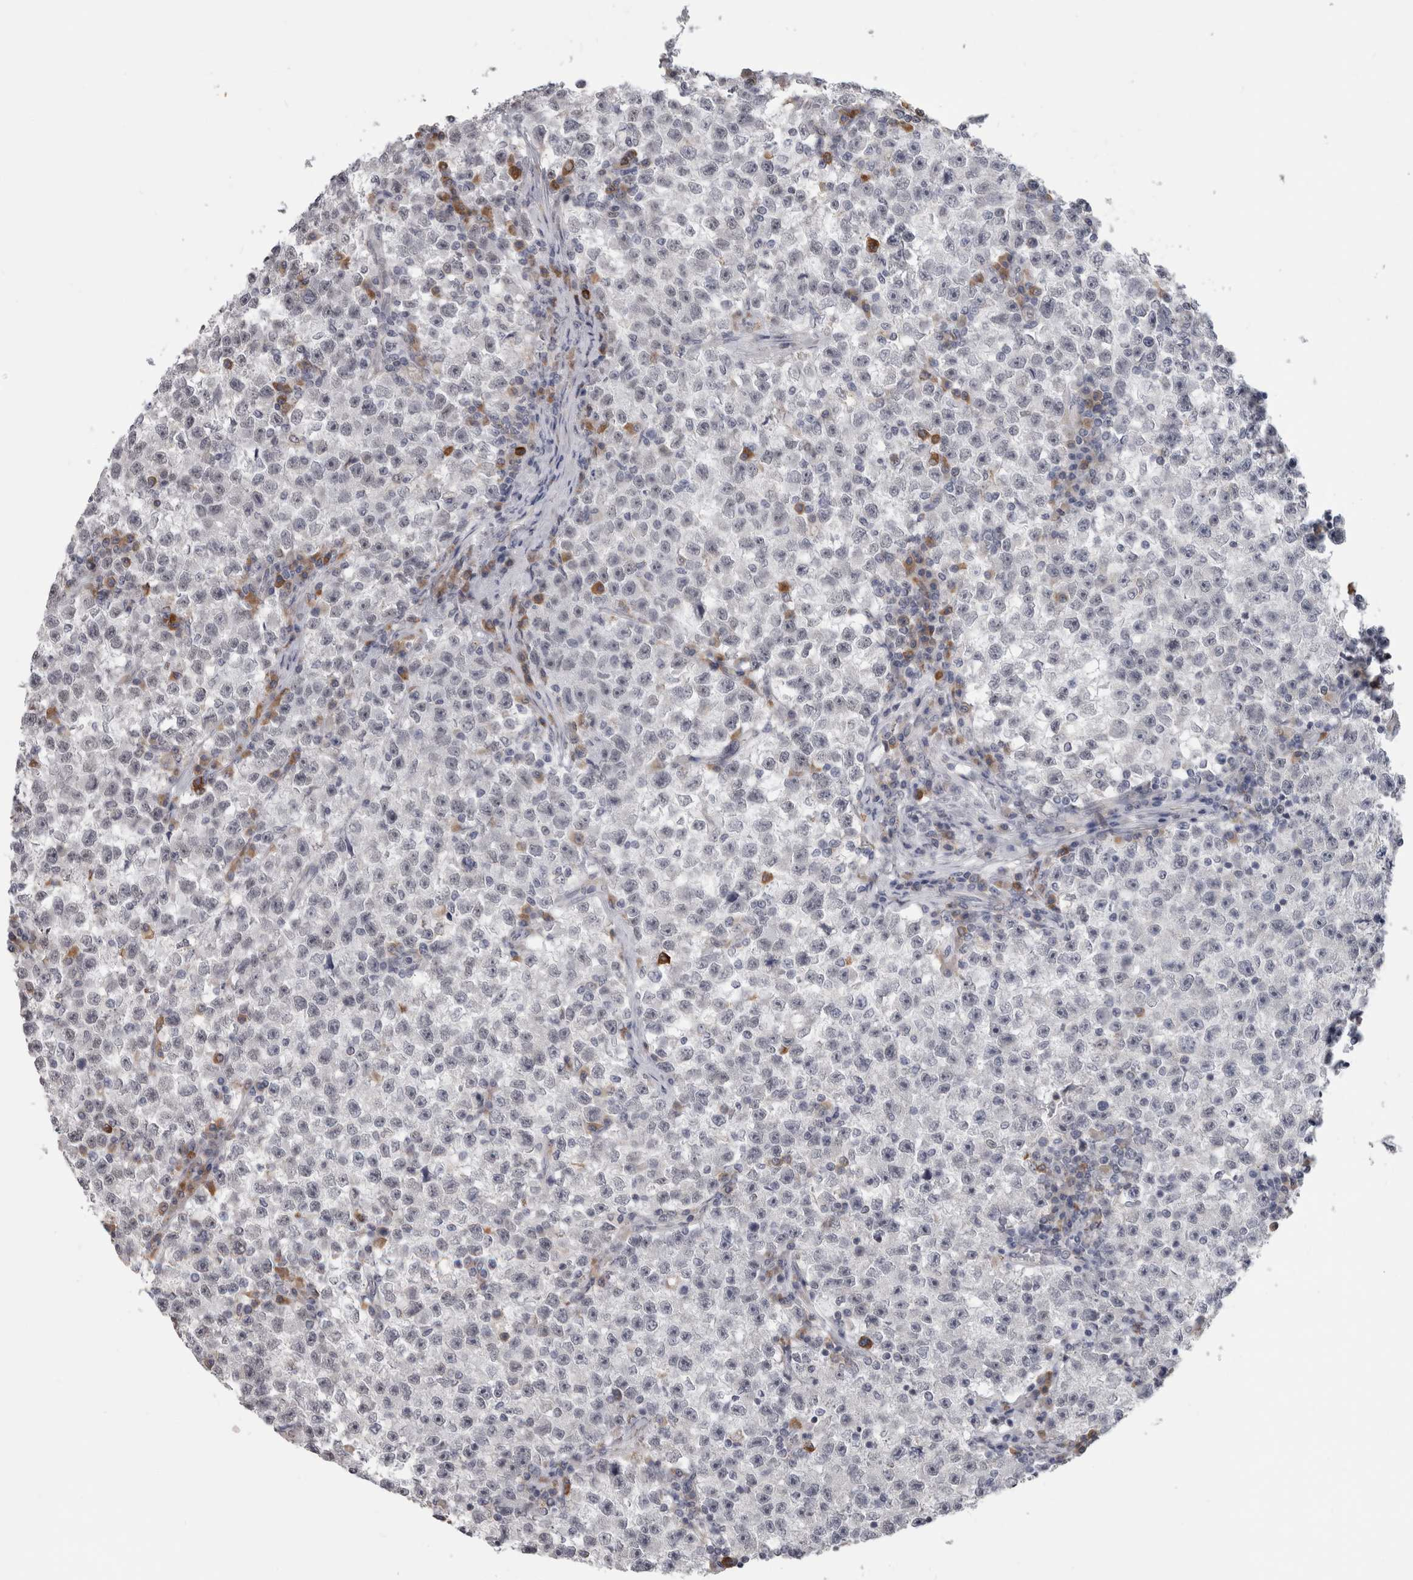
{"staining": {"intensity": "negative", "quantity": "none", "location": "none"}, "tissue": "testis cancer", "cell_type": "Tumor cells", "image_type": "cancer", "snomed": [{"axis": "morphology", "description": "Seminoma, NOS"}, {"axis": "topography", "description": "Testis"}], "caption": "The image reveals no staining of tumor cells in testis cancer.", "gene": "TMEM242", "patient": {"sex": "male", "age": 22}}